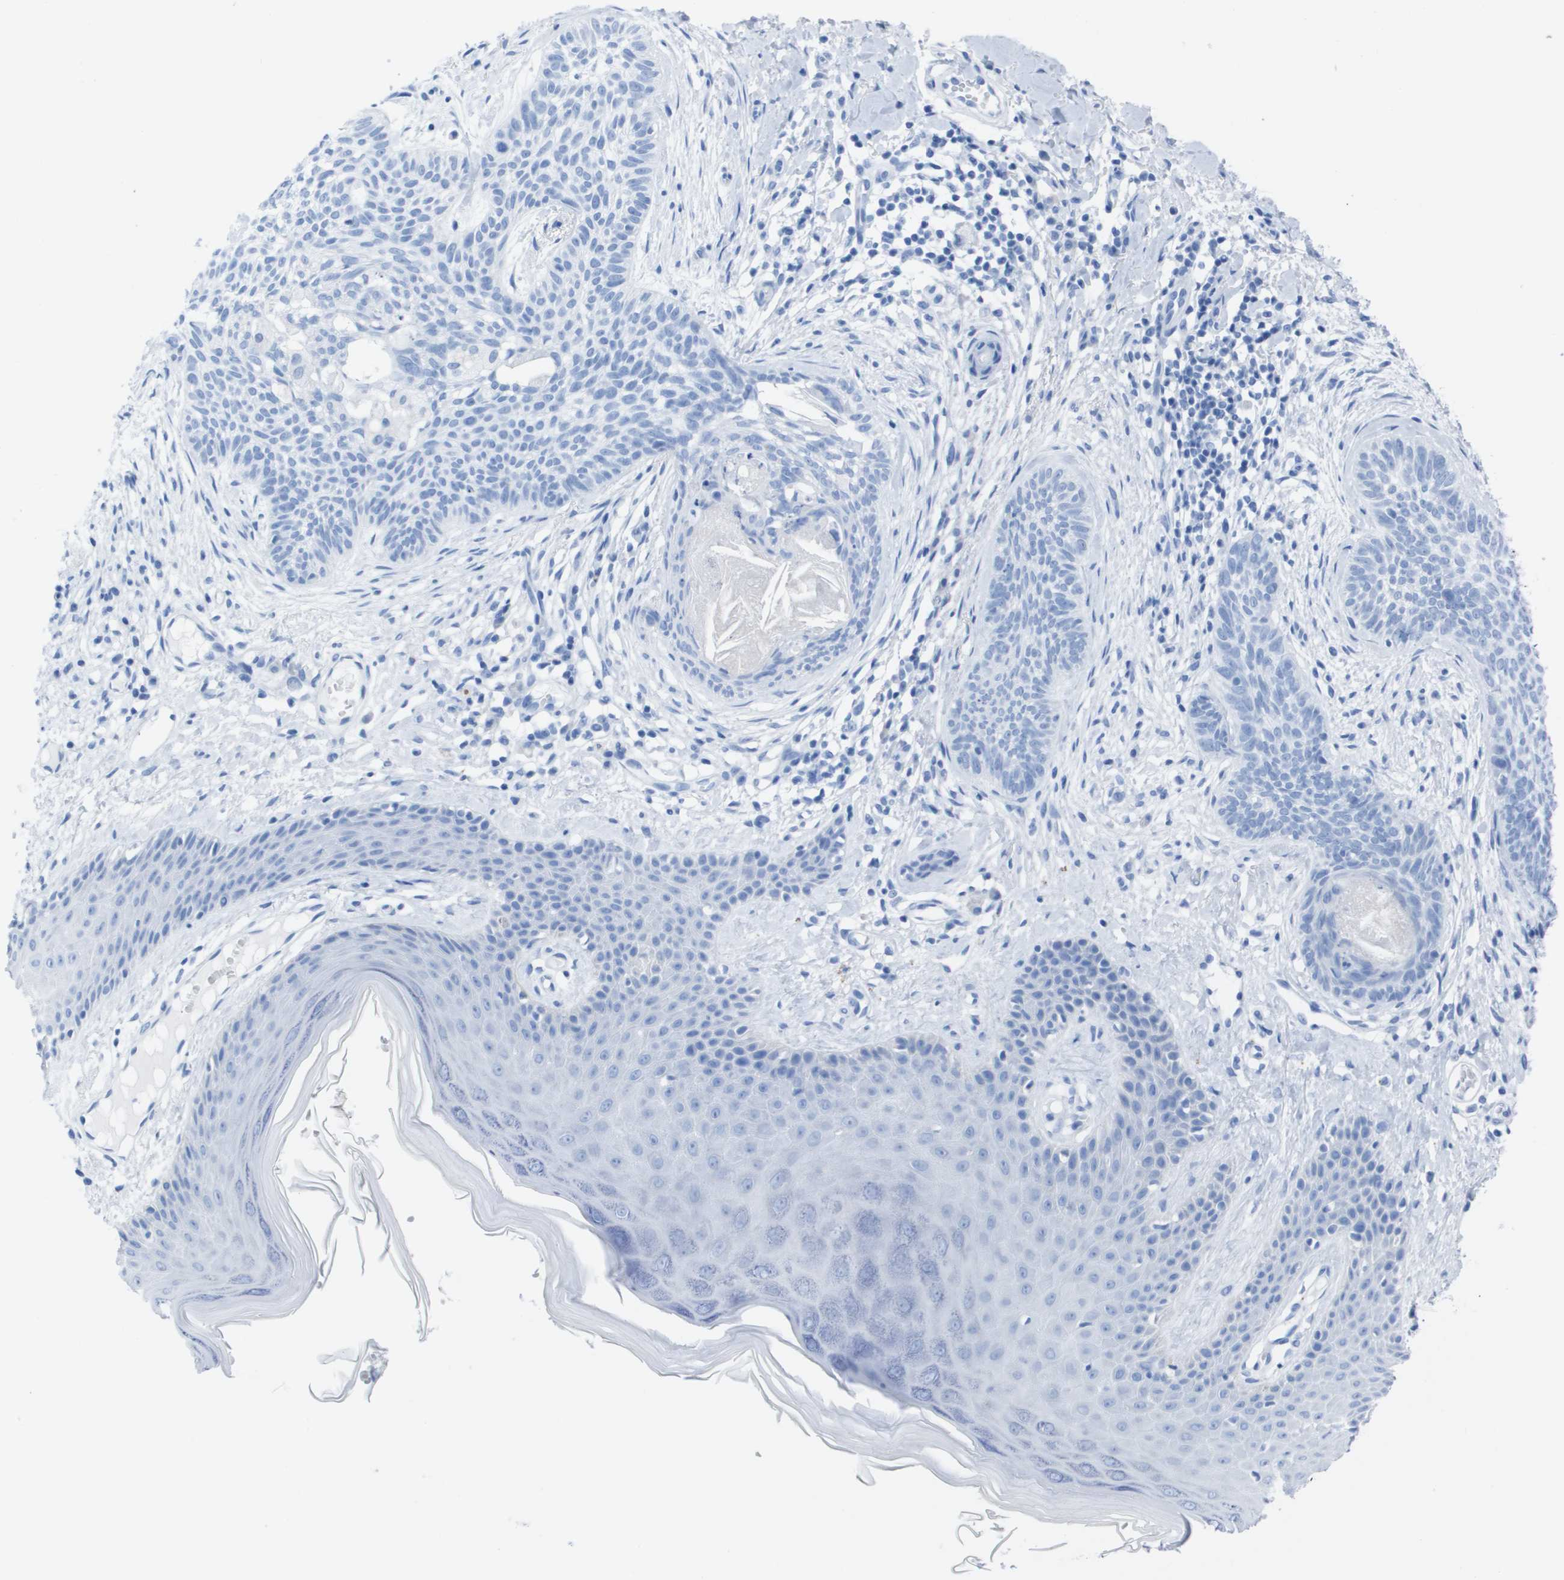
{"staining": {"intensity": "negative", "quantity": "none", "location": "none"}, "tissue": "skin cancer", "cell_type": "Tumor cells", "image_type": "cancer", "snomed": [{"axis": "morphology", "description": "Basal cell carcinoma"}, {"axis": "topography", "description": "Skin"}], "caption": "Immunohistochemistry (IHC) micrograph of skin cancer stained for a protein (brown), which shows no staining in tumor cells. (Immunohistochemistry, brightfield microscopy, high magnification).", "gene": "KCNA3", "patient": {"sex": "female", "age": 59}}